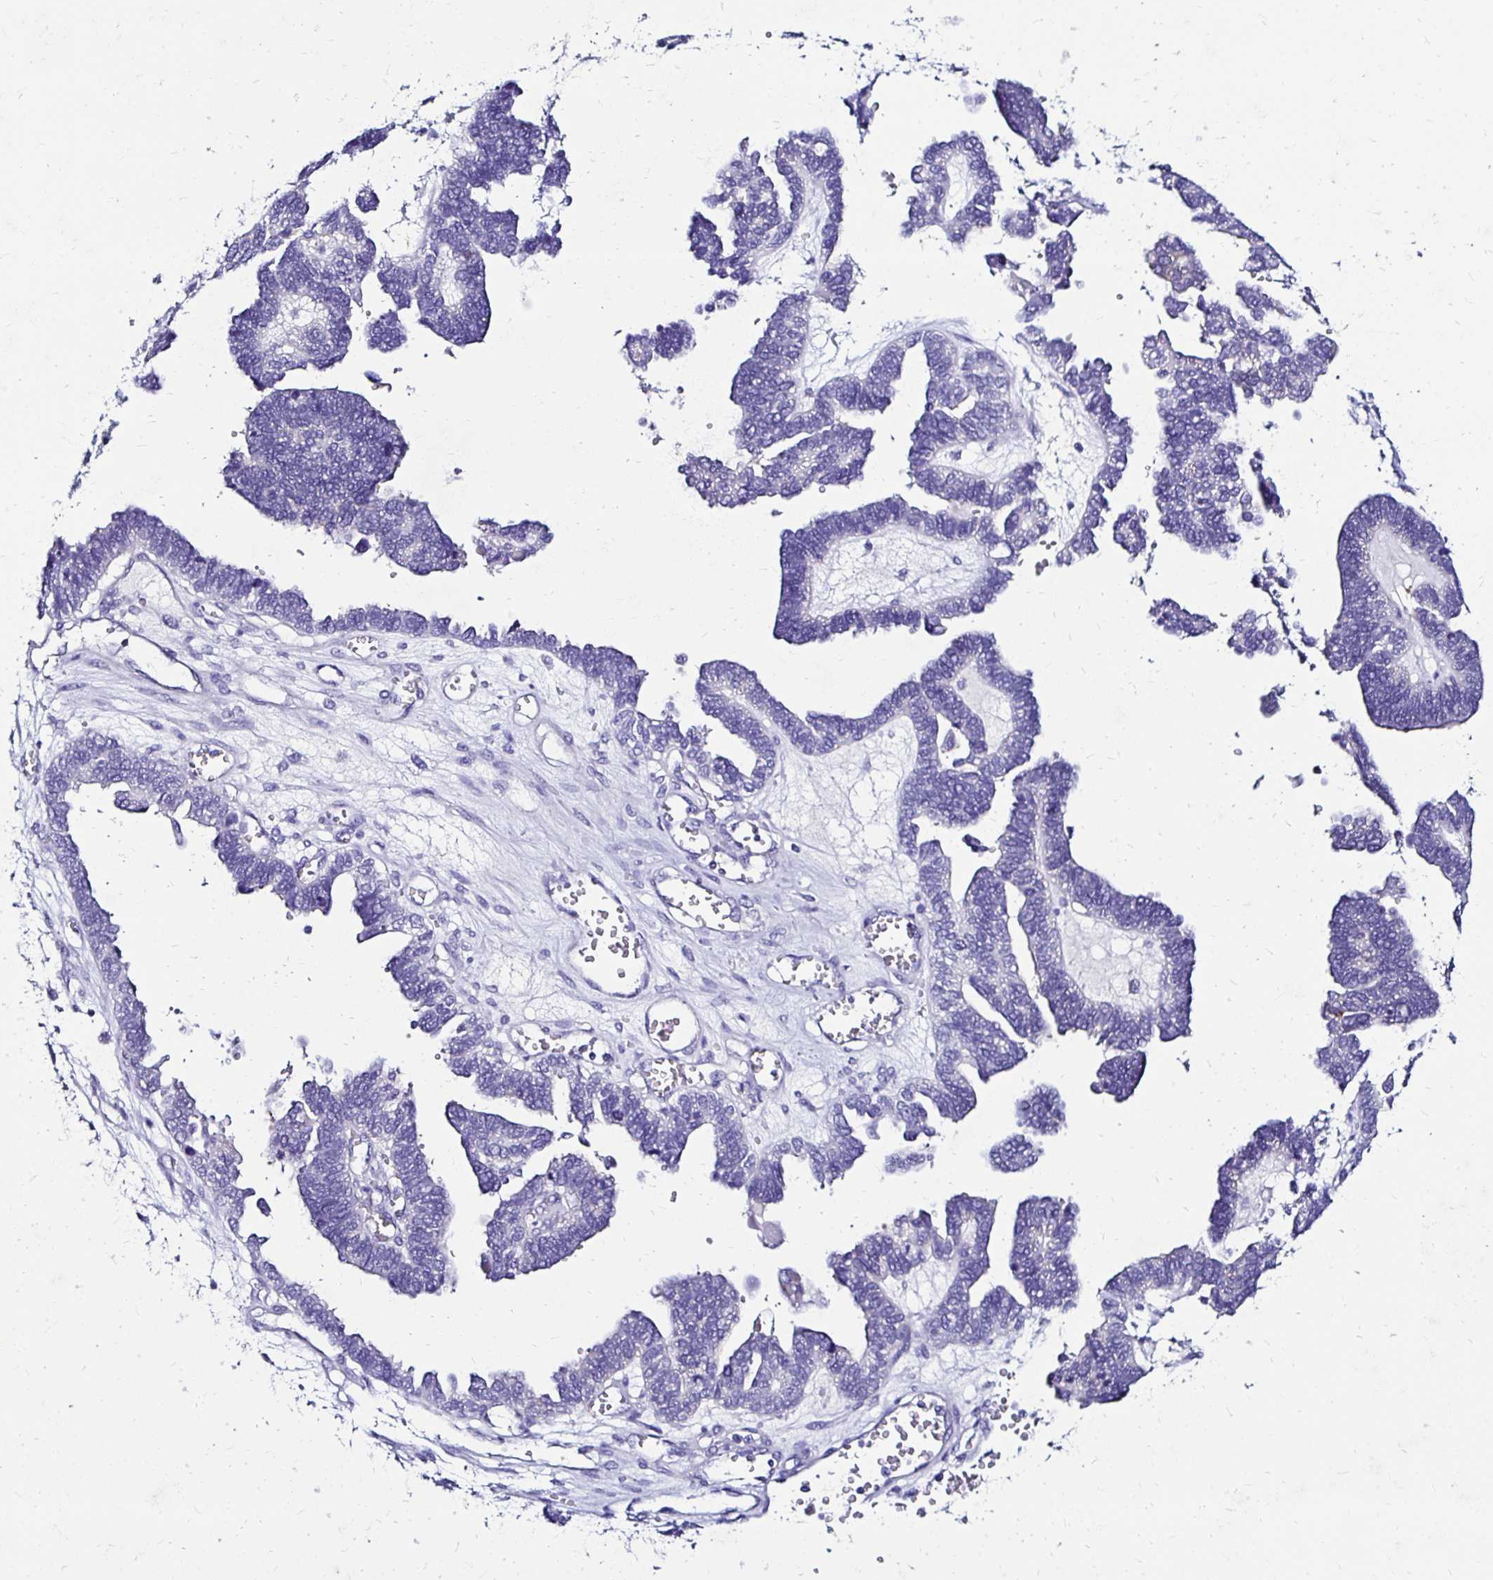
{"staining": {"intensity": "negative", "quantity": "none", "location": "none"}, "tissue": "ovarian cancer", "cell_type": "Tumor cells", "image_type": "cancer", "snomed": [{"axis": "morphology", "description": "Cystadenocarcinoma, serous, NOS"}, {"axis": "topography", "description": "Ovary"}], "caption": "High power microscopy image of an immunohistochemistry (IHC) micrograph of ovarian cancer (serous cystadenocarcinoma), revealing no significant positivity in tumor cells.", "gene": "KCNT1", "patient": {"sex": "female", "age": 51}}